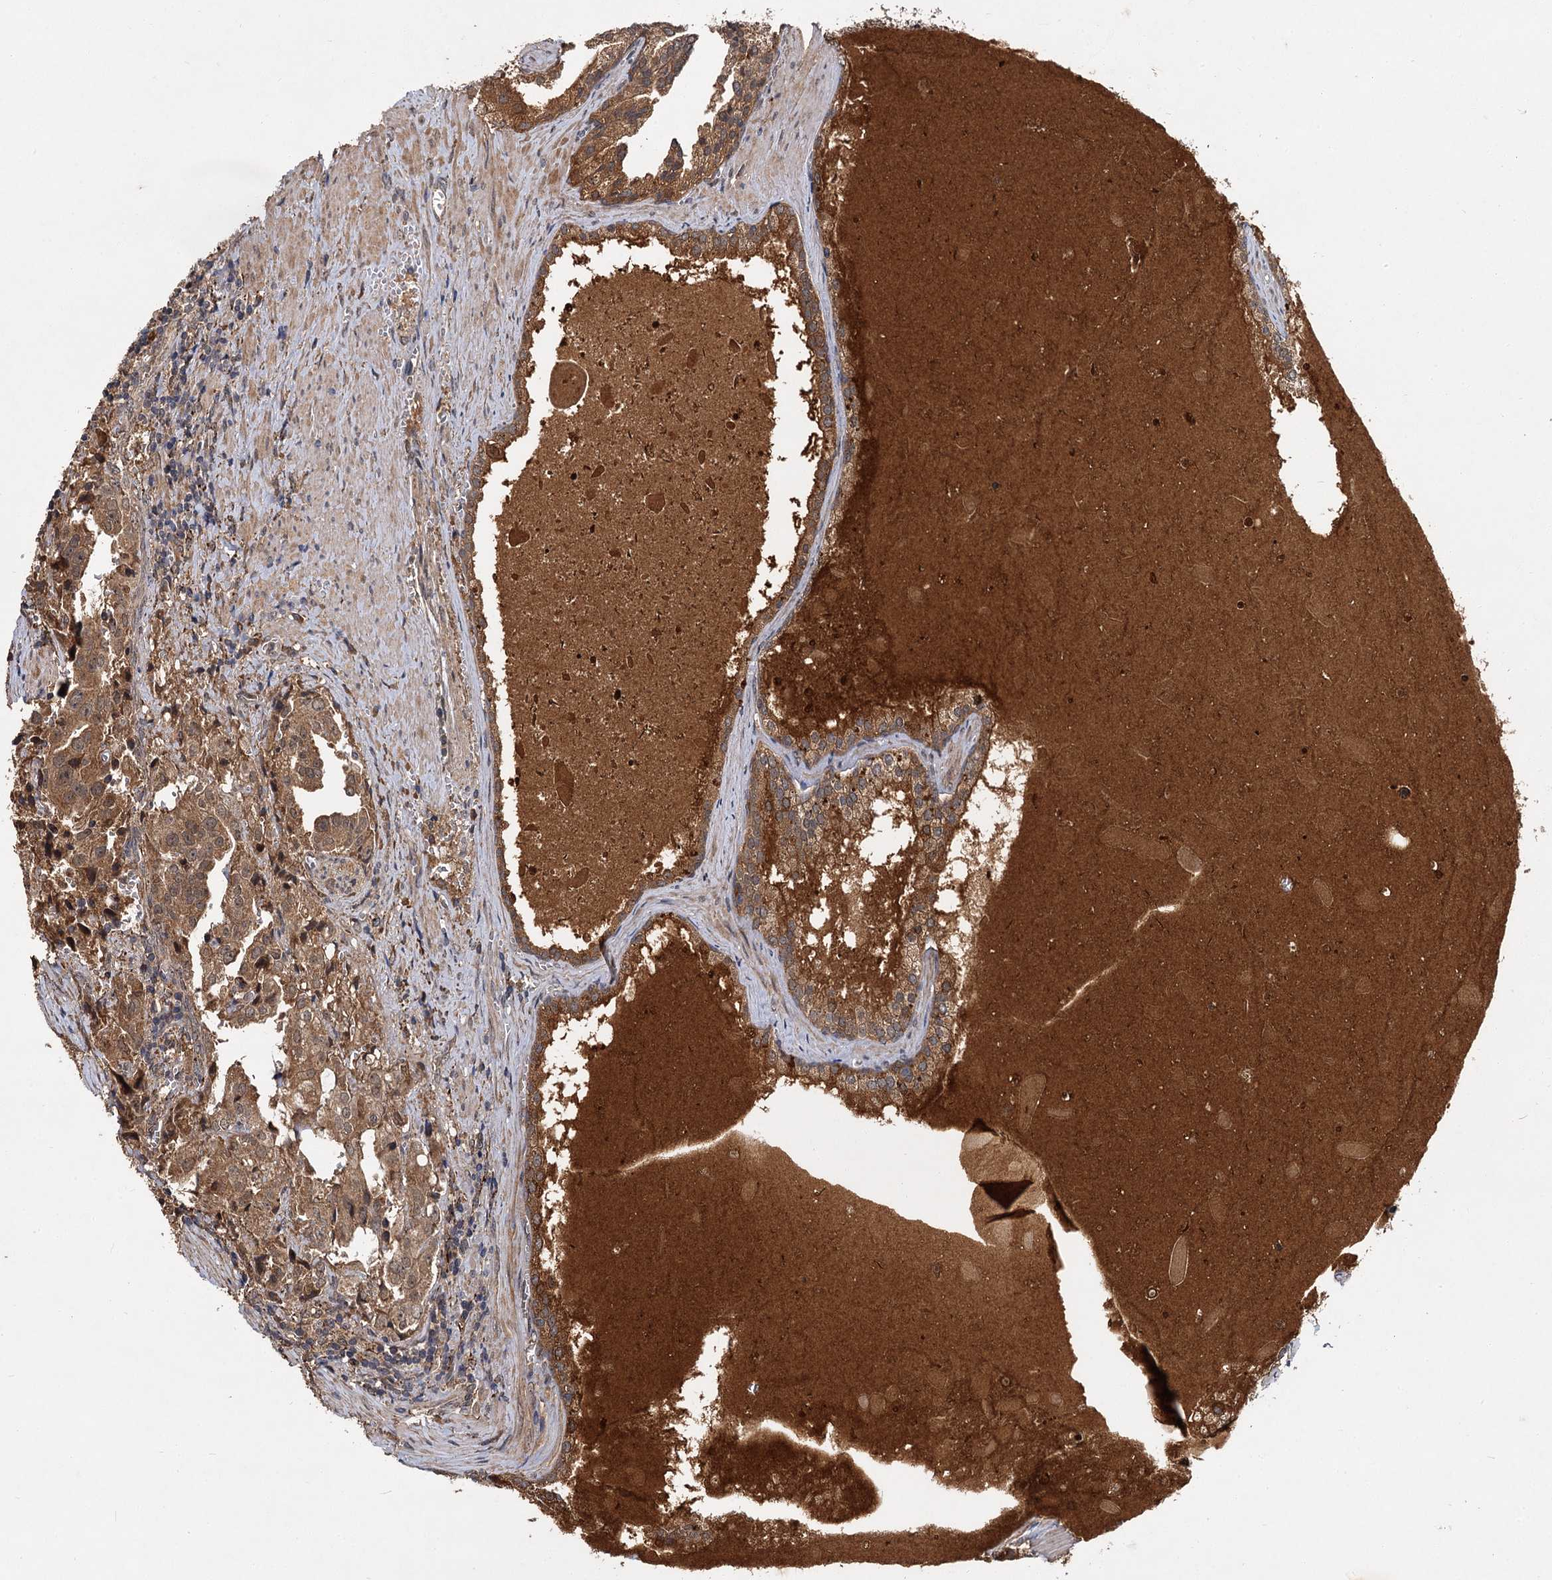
{"staining": {"intensity": "moderate", "quantity": ">75%", "location": "cytoplasmic/membranous"}, "tissue": "prostate cancer", "cell_type": "Tumor cells", "image_type": "cancer", "snomed": [{"axis": "morphology", "description": "Adenocarcinoma, High grade"}, {"axis": "topography", "description": "Prostate"}], "caption": "Immunohistochemistry (IHC) image of human prostate high-grade adenocarcinoma stained for a protein (brown), which exhibits medium levels of moderate cytoplasmic/membranous staining in approximately >75% of tumor cells.", "gene": "MBD6", "patient": {"sex": "male", "age": 68}}